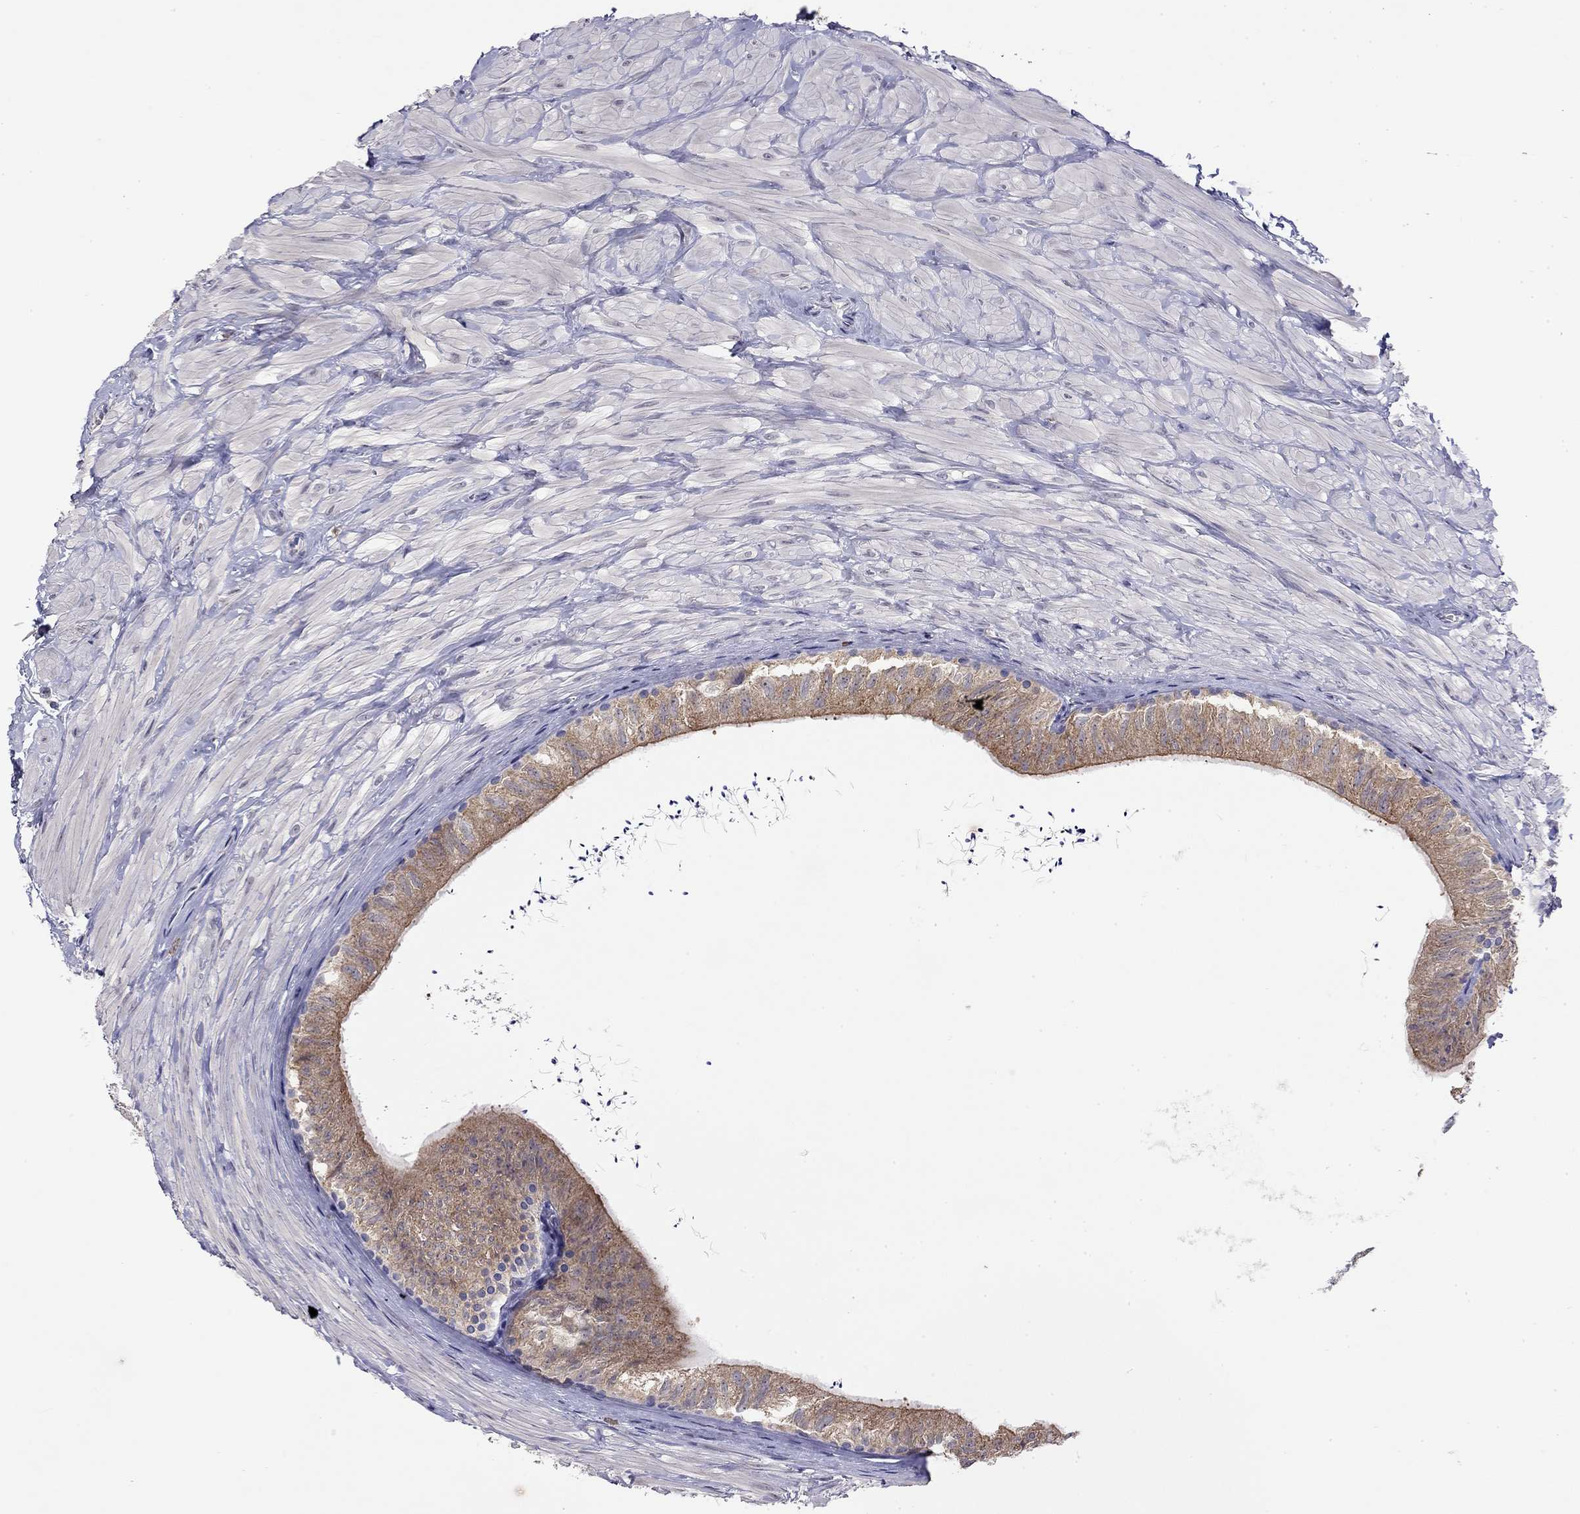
{"staining": {"intensity": "moderate", "quantity": "25%-75%", "location": "cytoplasmic/membranous"}, "tissue": "epididymis", "cell_type": "Glandular cells", "image_type": "normal", "snomed": [{"axis": "morphology", "description": "Normal tissue, NOS"}, {"axis": "topography", "description": "Epididymis"}], "caption": "Epididymis was stained to show a protein in brown. There is medium levels of moderate cytoplasmic/membranous staining in approximately 25%-75% of glandular cells. (Stains: DAB in brown, nuclei in blue, Microscopy: brightfield microscopy at high magnification).", "gene": "WNK3", "patient": {"sex": "male", "age": 32}}